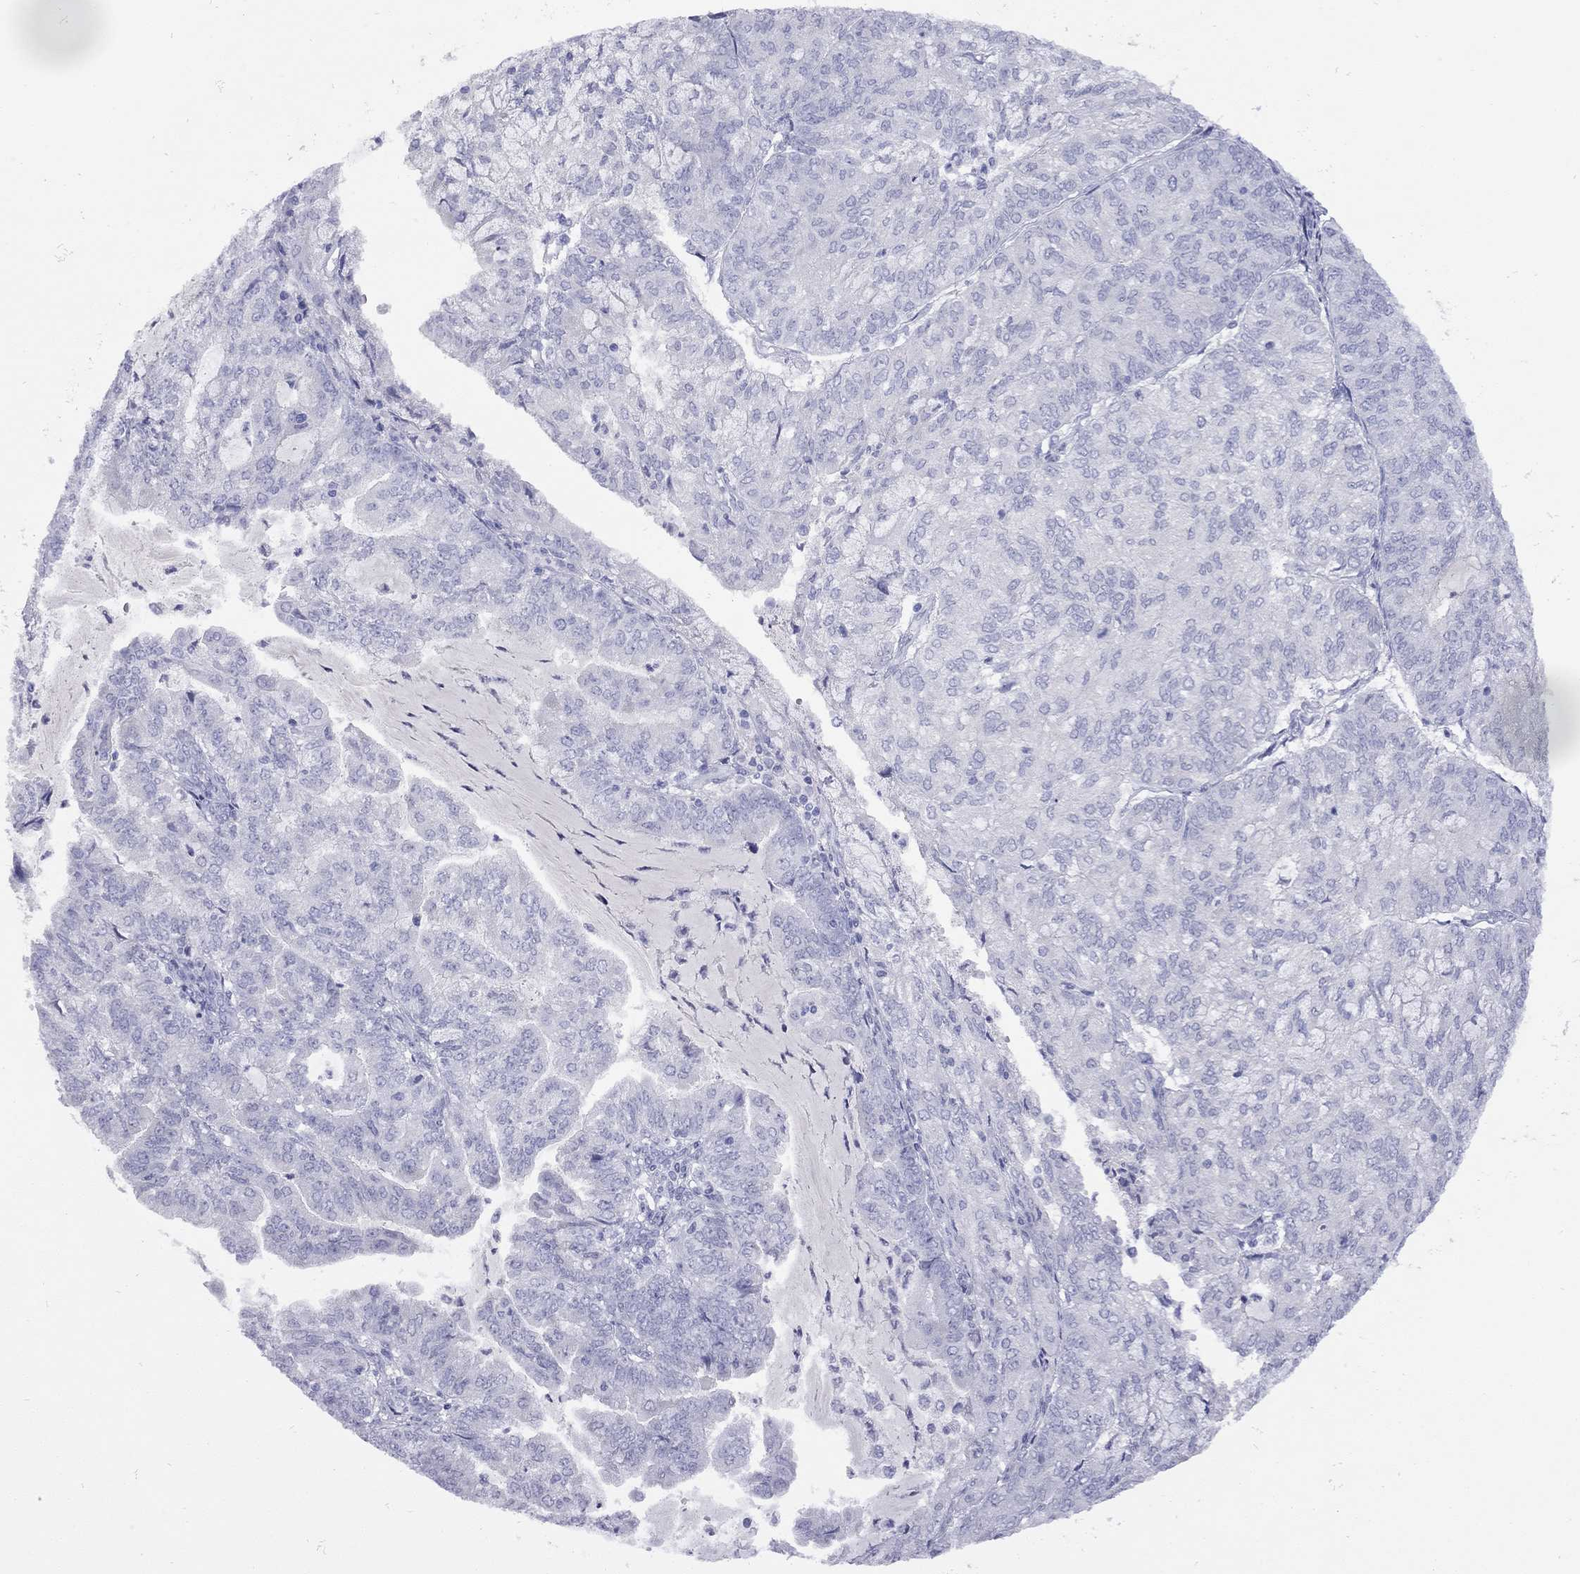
{"staining": {"intensity": "negative", "quantity": "none", "location": "none"}, "tissue": "endometrial cancer", "cell_type": "Tumor cells", "image_type": "cancer", "snomed": [{"axis": "morphology", "description": "Adenocarcinoma, NOS"}, {"axis": "topography", "description": "Endometrium"}], "caption": "The immunohistochemistry (IHC) histopathology image has no significant expression in tumor cells of endometrial cancer (adenocarcinoma) tissue. Nuclei are stained in blue.", "gene": "EPPIN", "patient": {"sex": "female", "age": 82}}